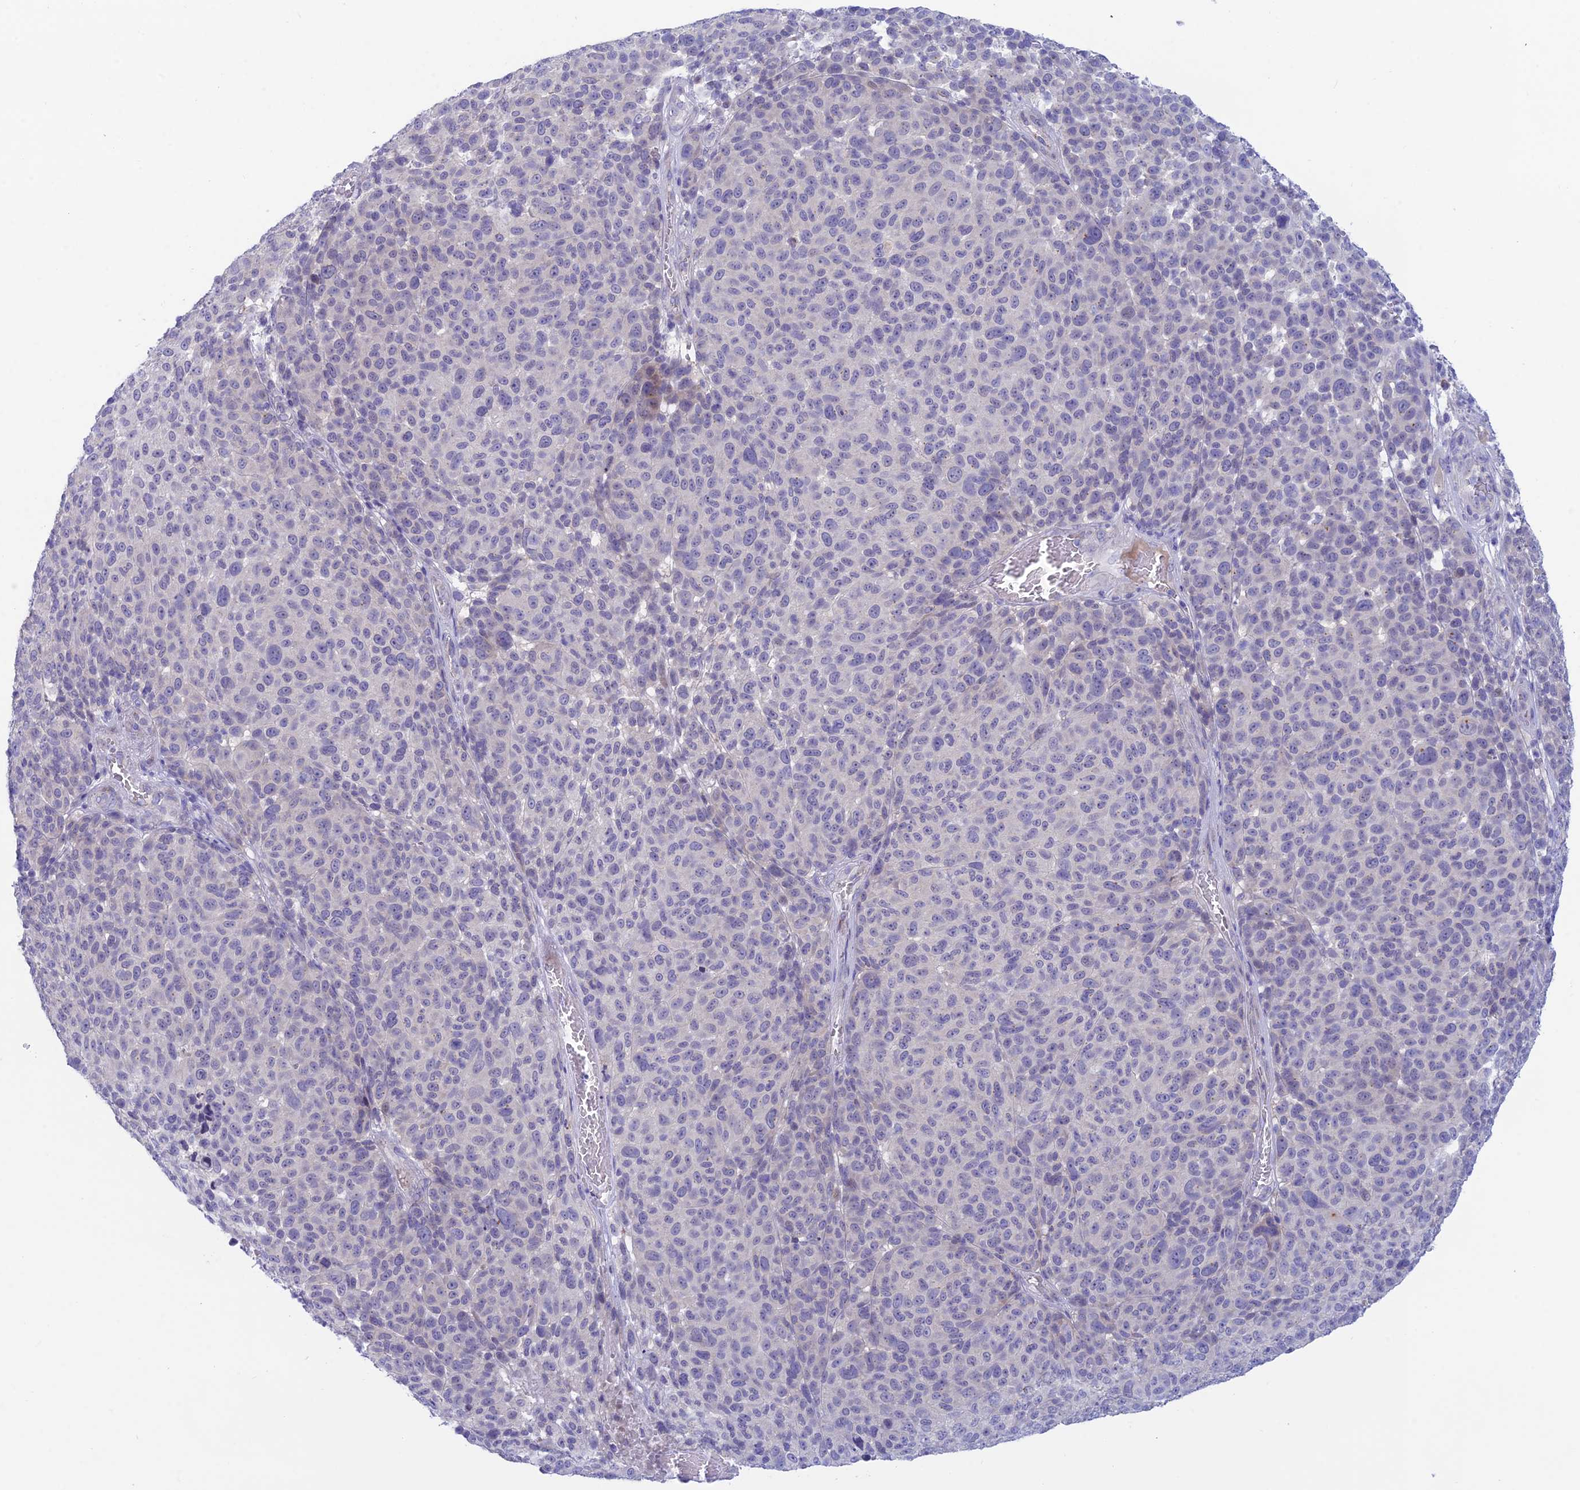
{"staining": {"intensity": "negative", "quantity": "none", "location": "none"}, "tissue": "melanoma", "cell_type": "Tumor cells", "image_type": "cancer", "snomed": [{"axis": "morphology", "description": "Malignant melanoma, NOS"}, {"axis": "topography", "description": "Skin"}], "caption": "Melanoma was stained to show a protein in brown. There is no significant expression in tumor cells. (Immunohistochemistry, brightfield microscopy, high magnification).", "gene": "XPO7", "patient": {"sex": "male", "age": 49}}